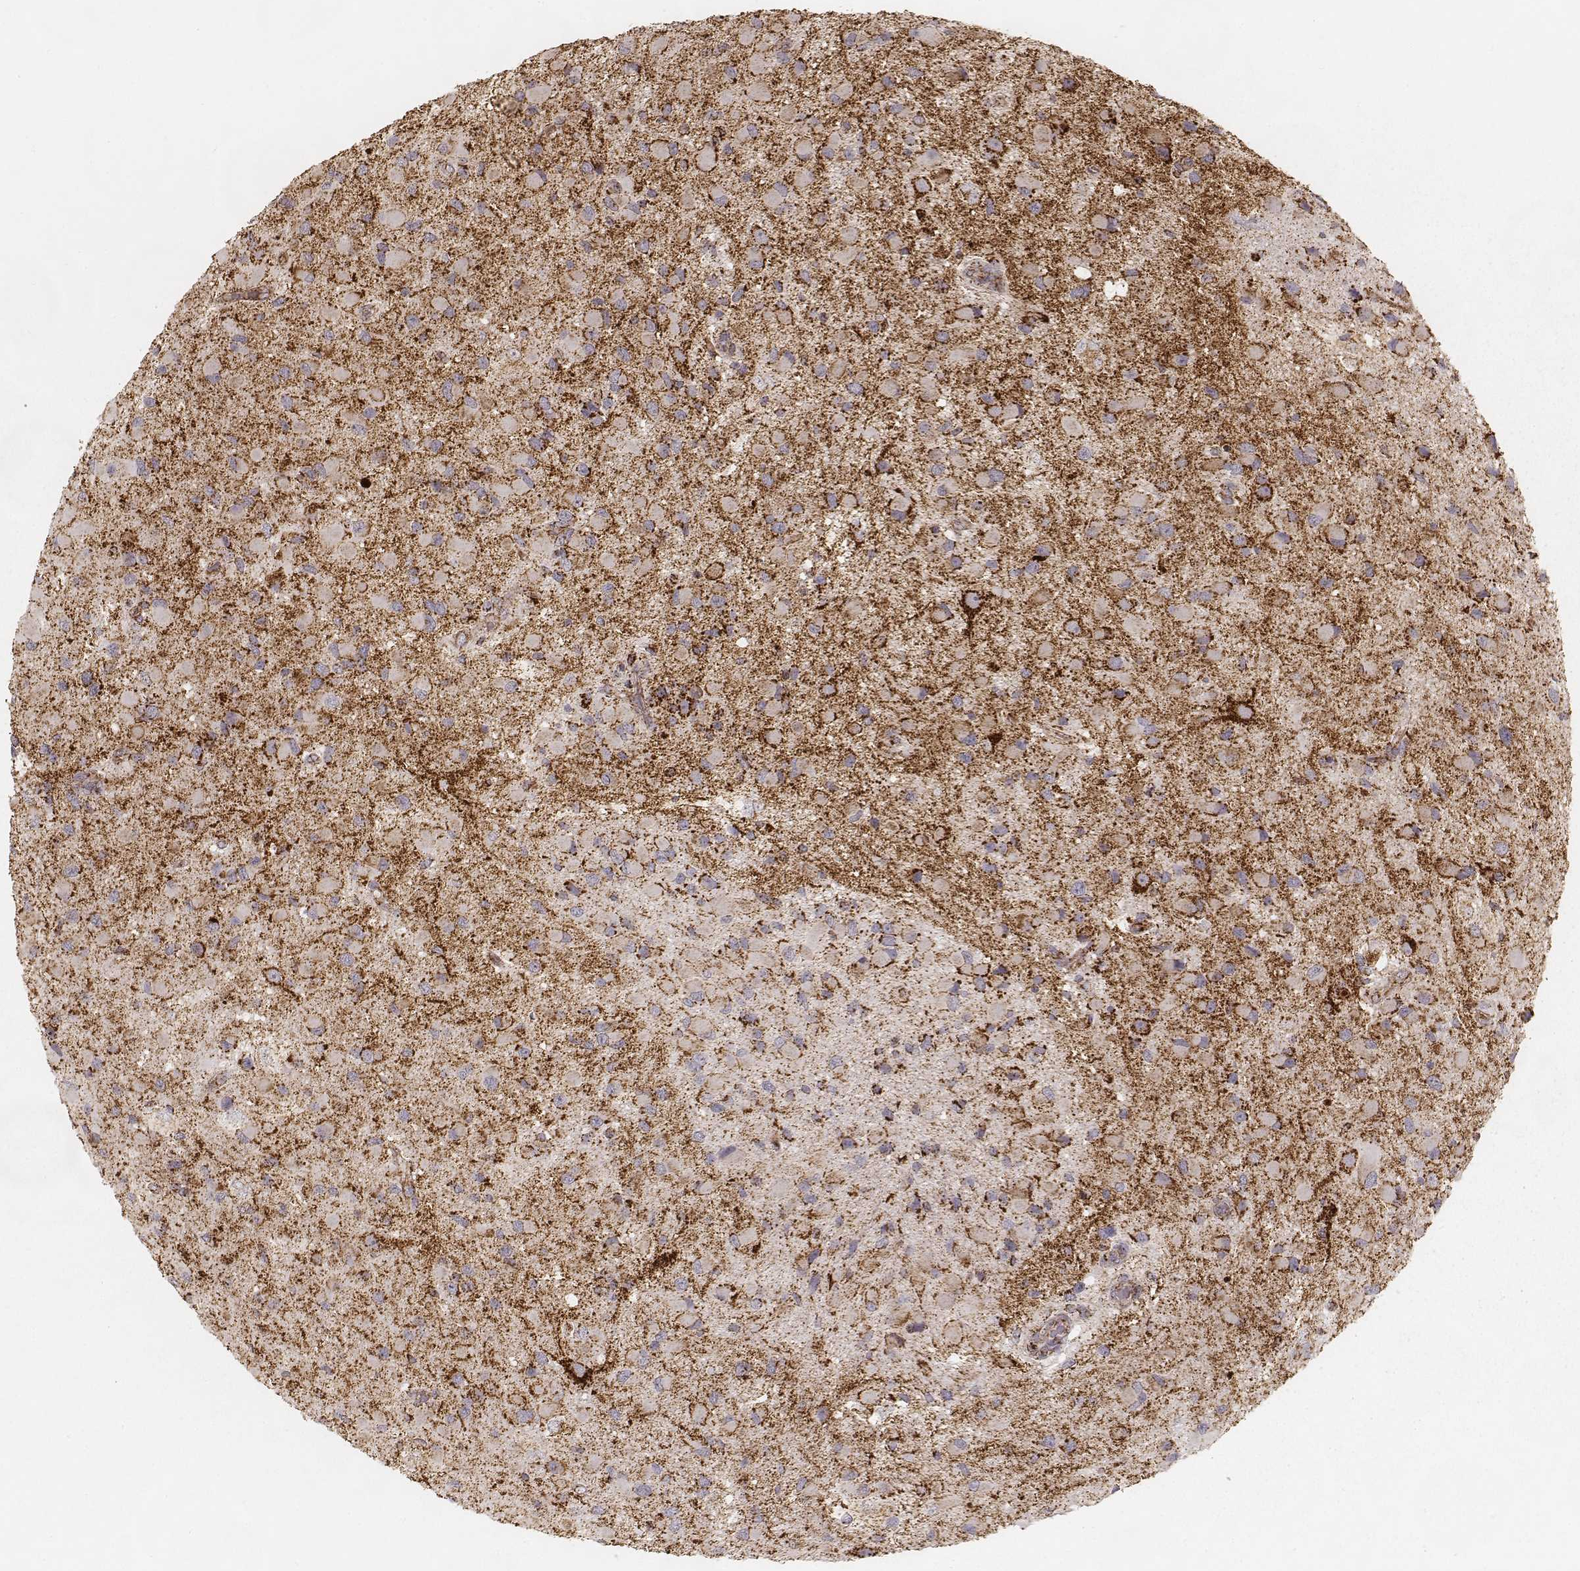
{"staining": {"intensity": "strong", "quantity": ">75%", "location": "cytoplasmic/membranous"}, "tissue": "glioma", "cell_type": "Tumor cells", "image_type": "cancer", "snomed": [{"axis": "morphology", "description": "Glioma, malignant, Low grade"}, {"axis": "topography", "description": "Brain"}], "caption": "Low-grade glioma (malignant) was stained to show a protein in brown. There is high levels of strong cytoplasmic/membranous positivity in about >75% of tumor cells.", "gene": "CS", "patient": {"sex": "female", "age": 32}}